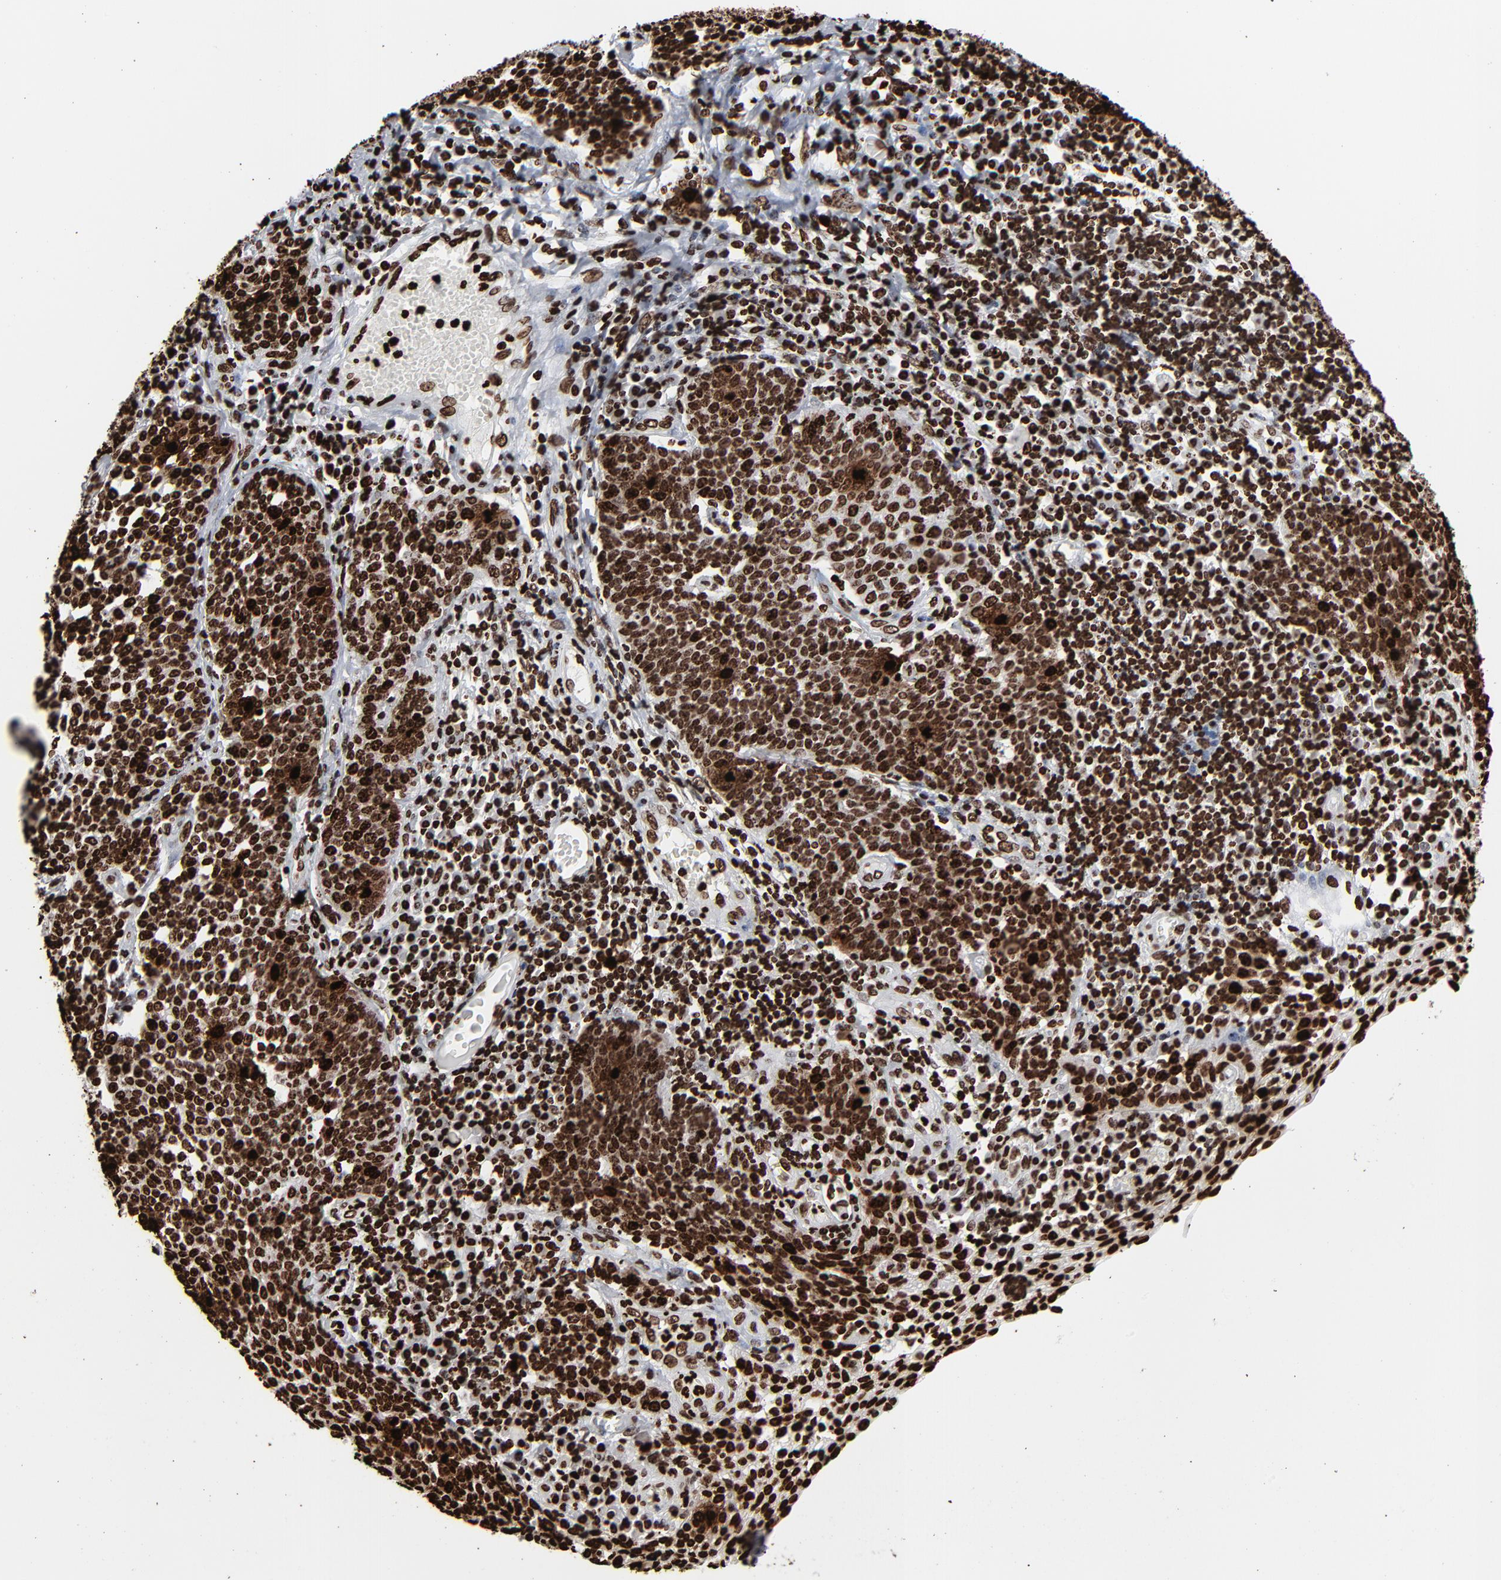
{"staining": {"intensity": "strong", "quantity": ">75%", "location": "nuclear"}, "tissue": "cervical cancer", "cell_type": "Tumor cells", "image_type": "cancer", "snomed": [{"axis": "morphology", "description": "Squamous cell carcinoma, NOS"}, {"axis": "topography", "description": "Cervix"}], "caption": "Immunohistochemical staining of cervical cancer (squamous cell carcinoma) exhibits high levels of strong nuclear protein expression in approximately >75% of tumor cells. Using DAB (brown) and hematoxylin (blue) stains, captured at high magnification using brightfield microscopy.", "gene": "H3-4", "patient": {"sex": "female", "age": 34}}